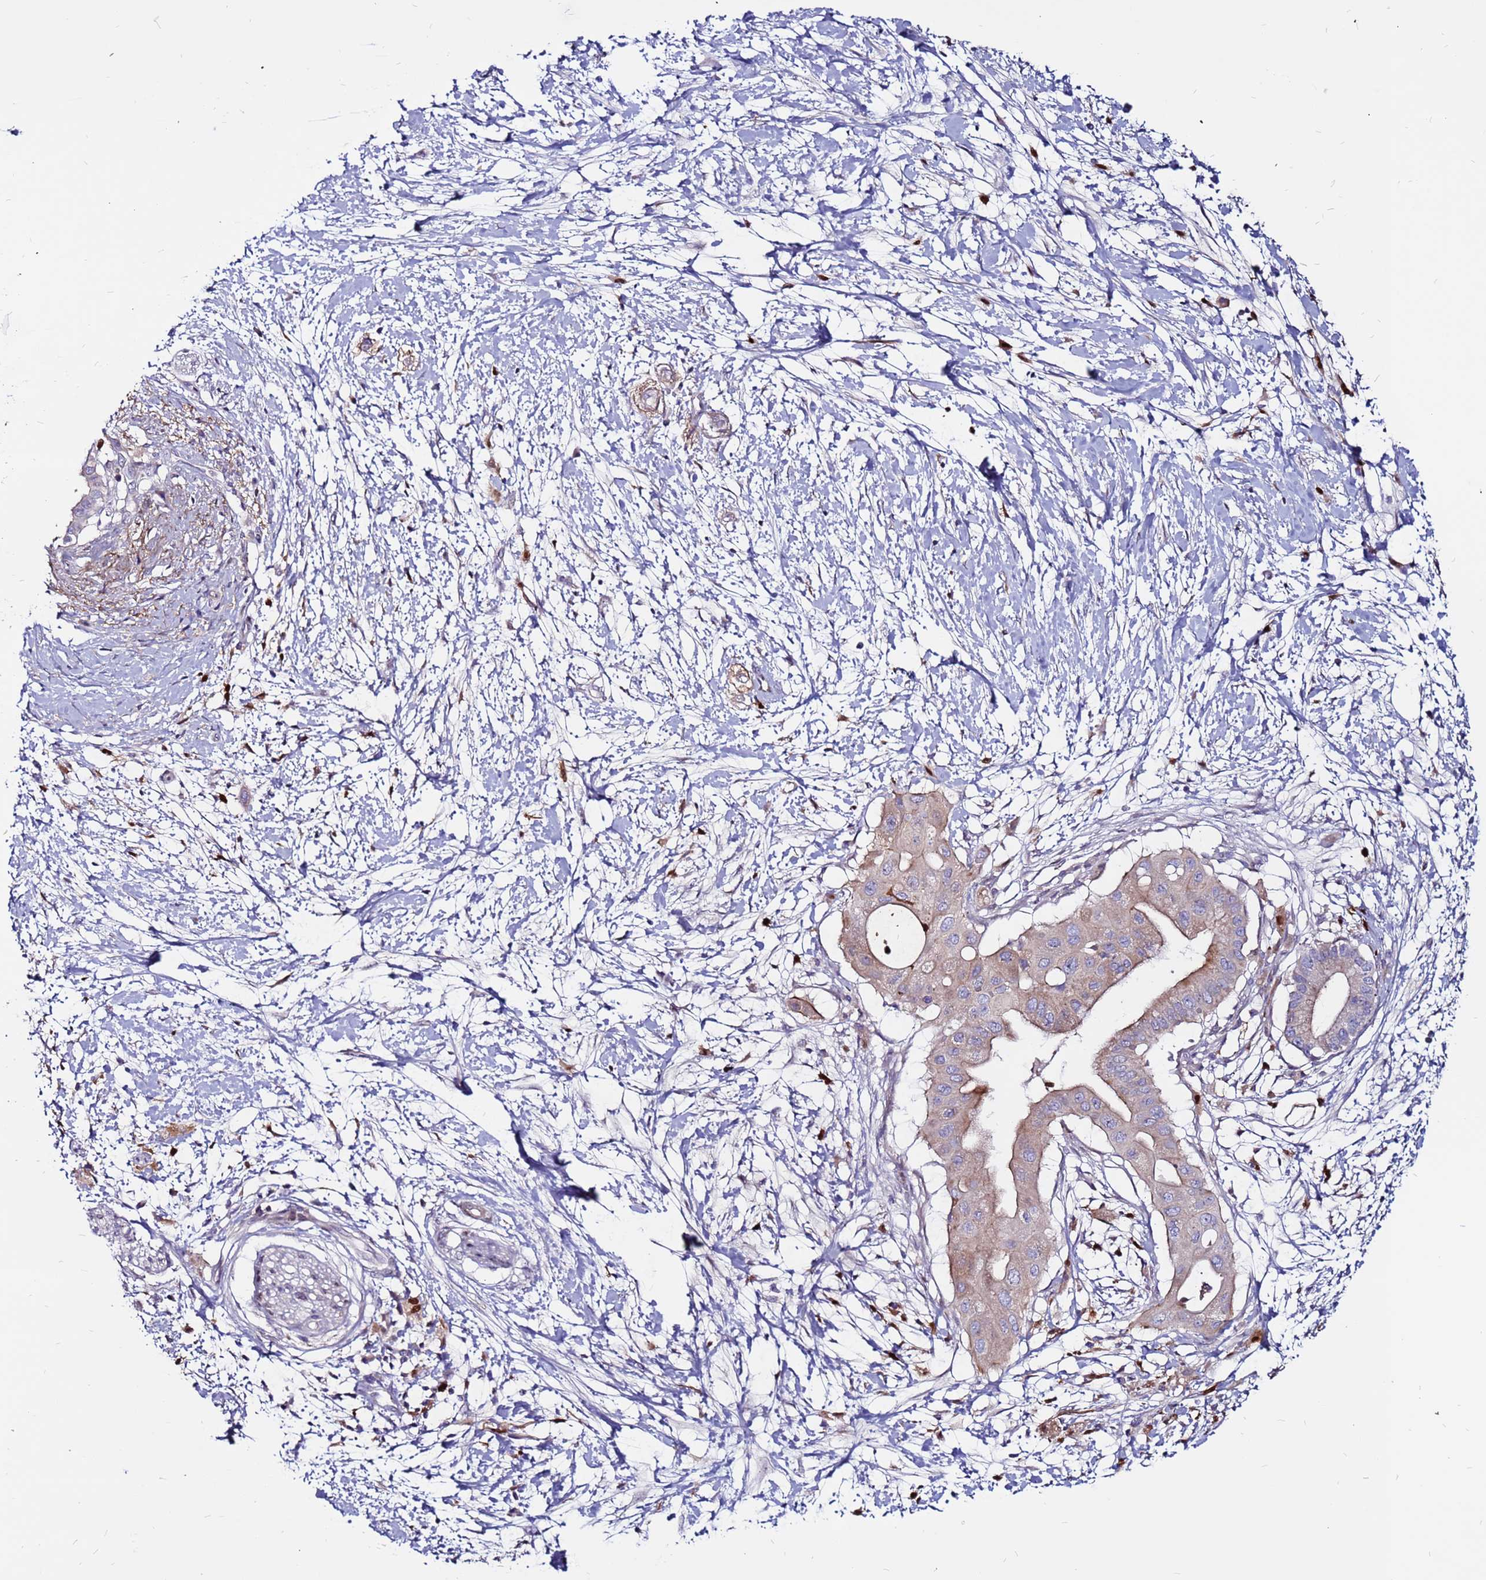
{"staining": {"intensity": "weak", "quantity": "<25%", "location": "cytoplasmic/membranous"}, "tissue": "pancreatic cancer", "cell_type": "Tumor cells", "image_type": "cancer", "snomed": [{"axis": "morphology", "description": "Adenocarcinoma, NOS"}, {"axis": "topography", "description": "Pancreas"}], "caption": "Pancreatic adenocarcinoma stained for a protein using immunohistochemistry reveals no expression tumor cells.", "gene": "CCDC71", "patient": {"sex": "male", "age": 68}}